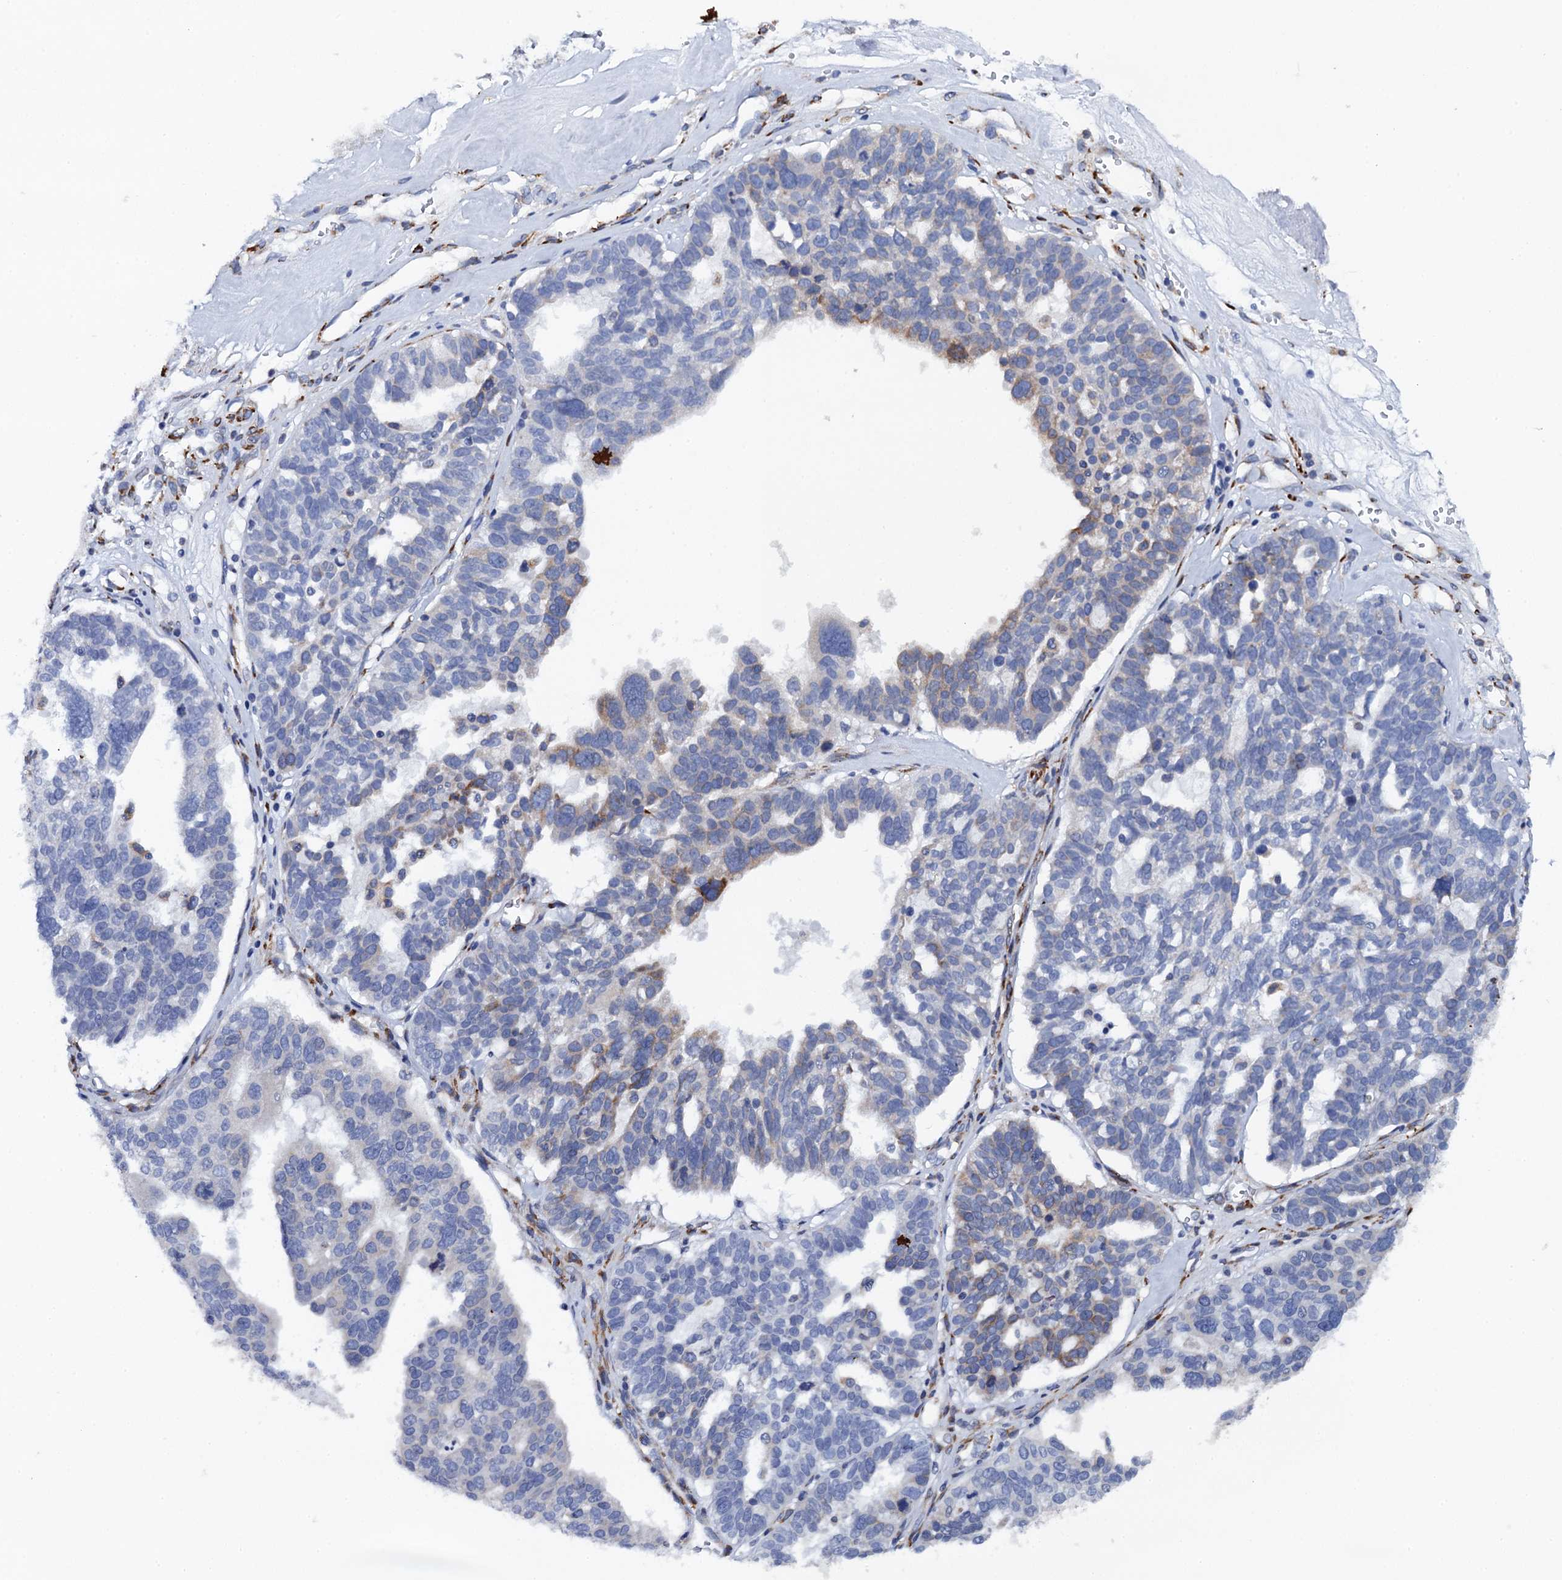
{"staining": {"intensity": "moderate", "quantity": "<25%", "location": "cytoplasmic/membranous"}, "tissue": "ovarian cancer", "cell_type": "Tumor cells", "image_type": "cancer", "snomed": [{"axis": "morphology", "description": "Cystadenocarcinoma, serous, NOS"}, {"axis": "topography", "description": "Ovary"}], "caption": "About <25% of tumor cells in human ovarian cancer (serous cystadenocarcinoma) display moderate cytoplasmic/membranous protein positivity as visualized by brown immunohistochemical staining.", "gene": "POGLUT3", "patient": {"sex": "female", "age": 59}}